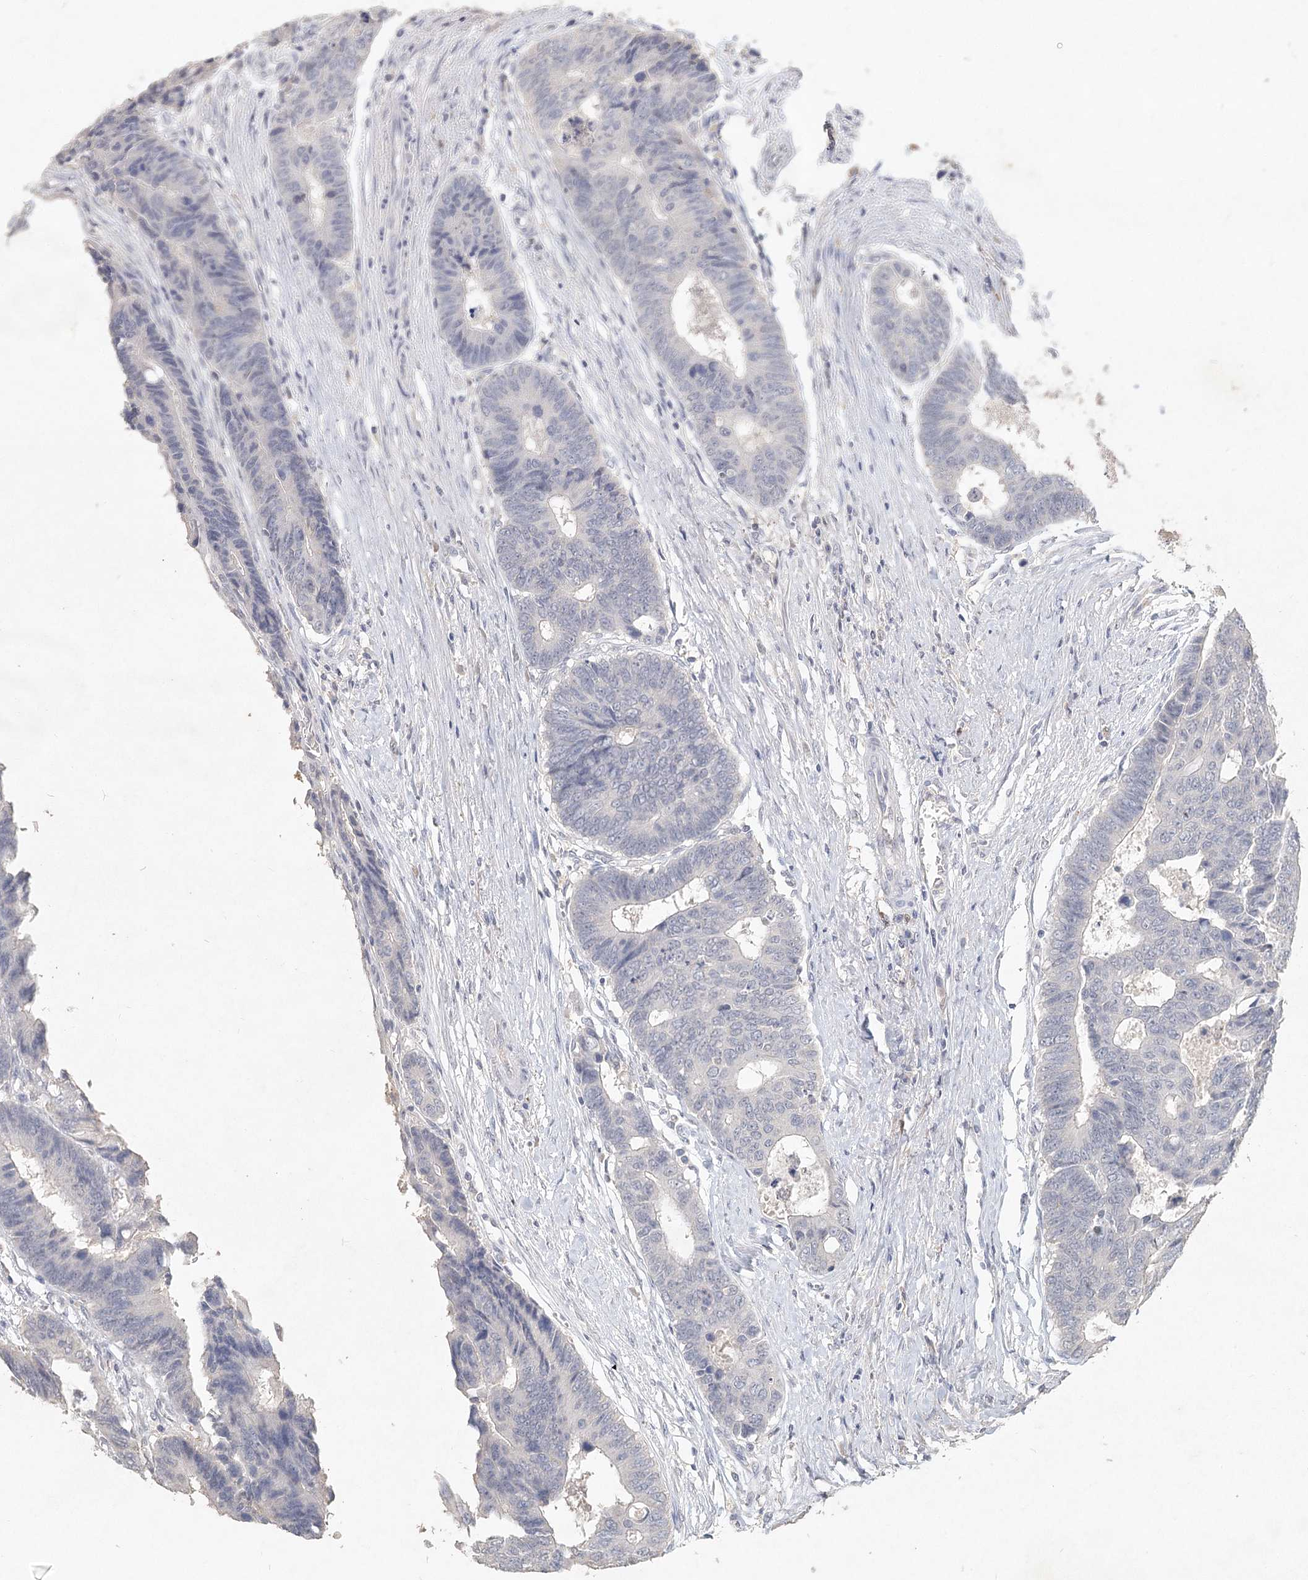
{"staining": {"intensity": "negative", "quantity": "none", "location": "none"}, "tissue": "colorectal cancer", "cell_type": "Tumor cells", "image_type": "cancer", "snomed": [{"axis": "morphology", "description": "Adenocarcinoma, NOS"}, {"axis": "topography", "description": "Rectum"}], "caption": "DAB immunohistochemical staining of human colorectal cancer (adenocarcinoma) exhibits no significant positivity in tumor cells. Brightfield microscopy of immunohistochemistry (IHC) stained with DAB (brown) and hematoxylin (blue), captured at high magnification.", "gene": "ARSI", "patient": {"sex": "male", "age": 84}}